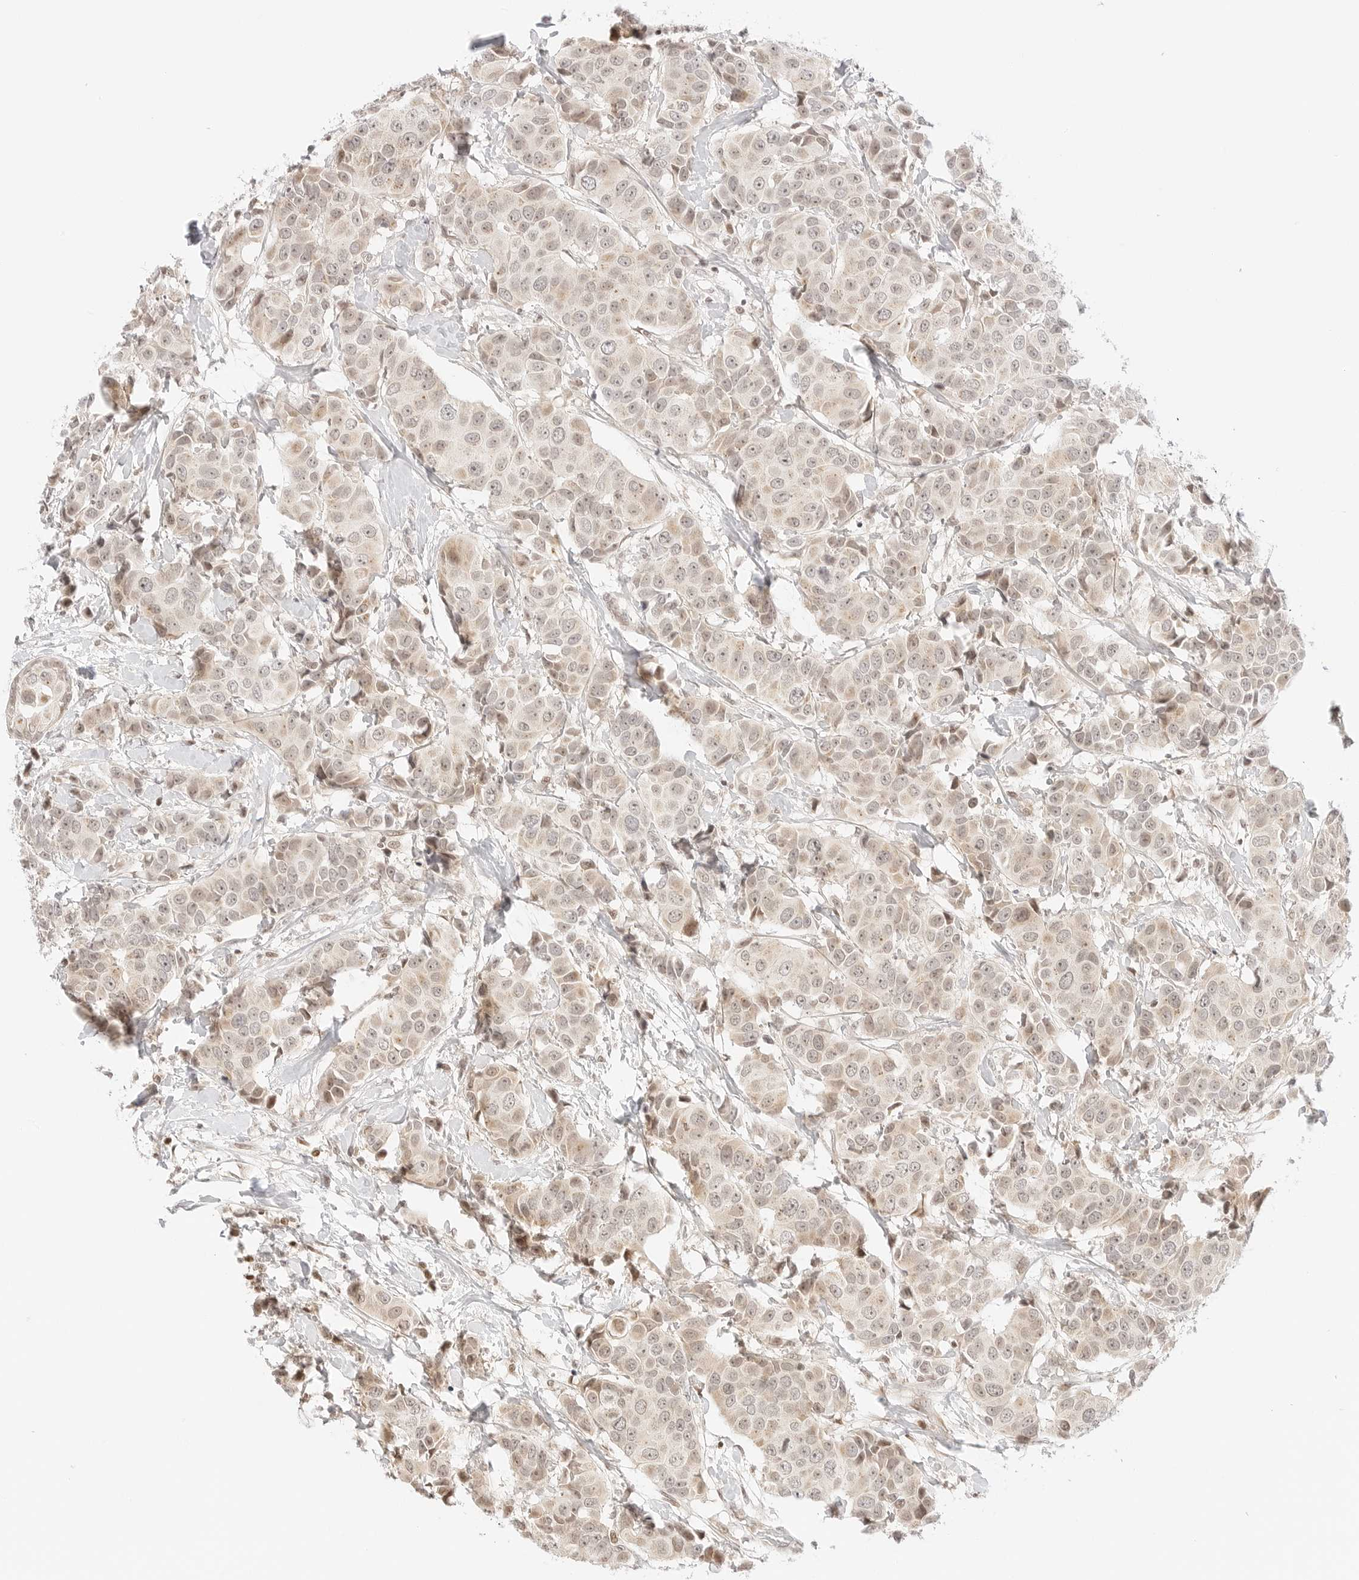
{"staining": {"intensity": "weak", "quantity": "25%-75%", "location": "cytoplasmic/membranous,nuclear"}, "tissue": "breast cancer", "cell_type": "Tumor cells", "image_type": "cancer", "snomed": [{"axis": "morphology", "description": "Normal tissue, NOS"}, {"axis": "morphology", "description": "Duct carcinoma"}, {"axis": "topography", "description": "Breast"}], "caption": "DAB (3,3'-diaminobenzidine) immunohistochemical staining of human breast cancer demonstrates weak cytoplasmic/membranous and nuclear protein expression in approximately 25%-75% of tumor cells.", "gene": "RPS6KL1", "patient": {"sex": "female", "age": 39}}